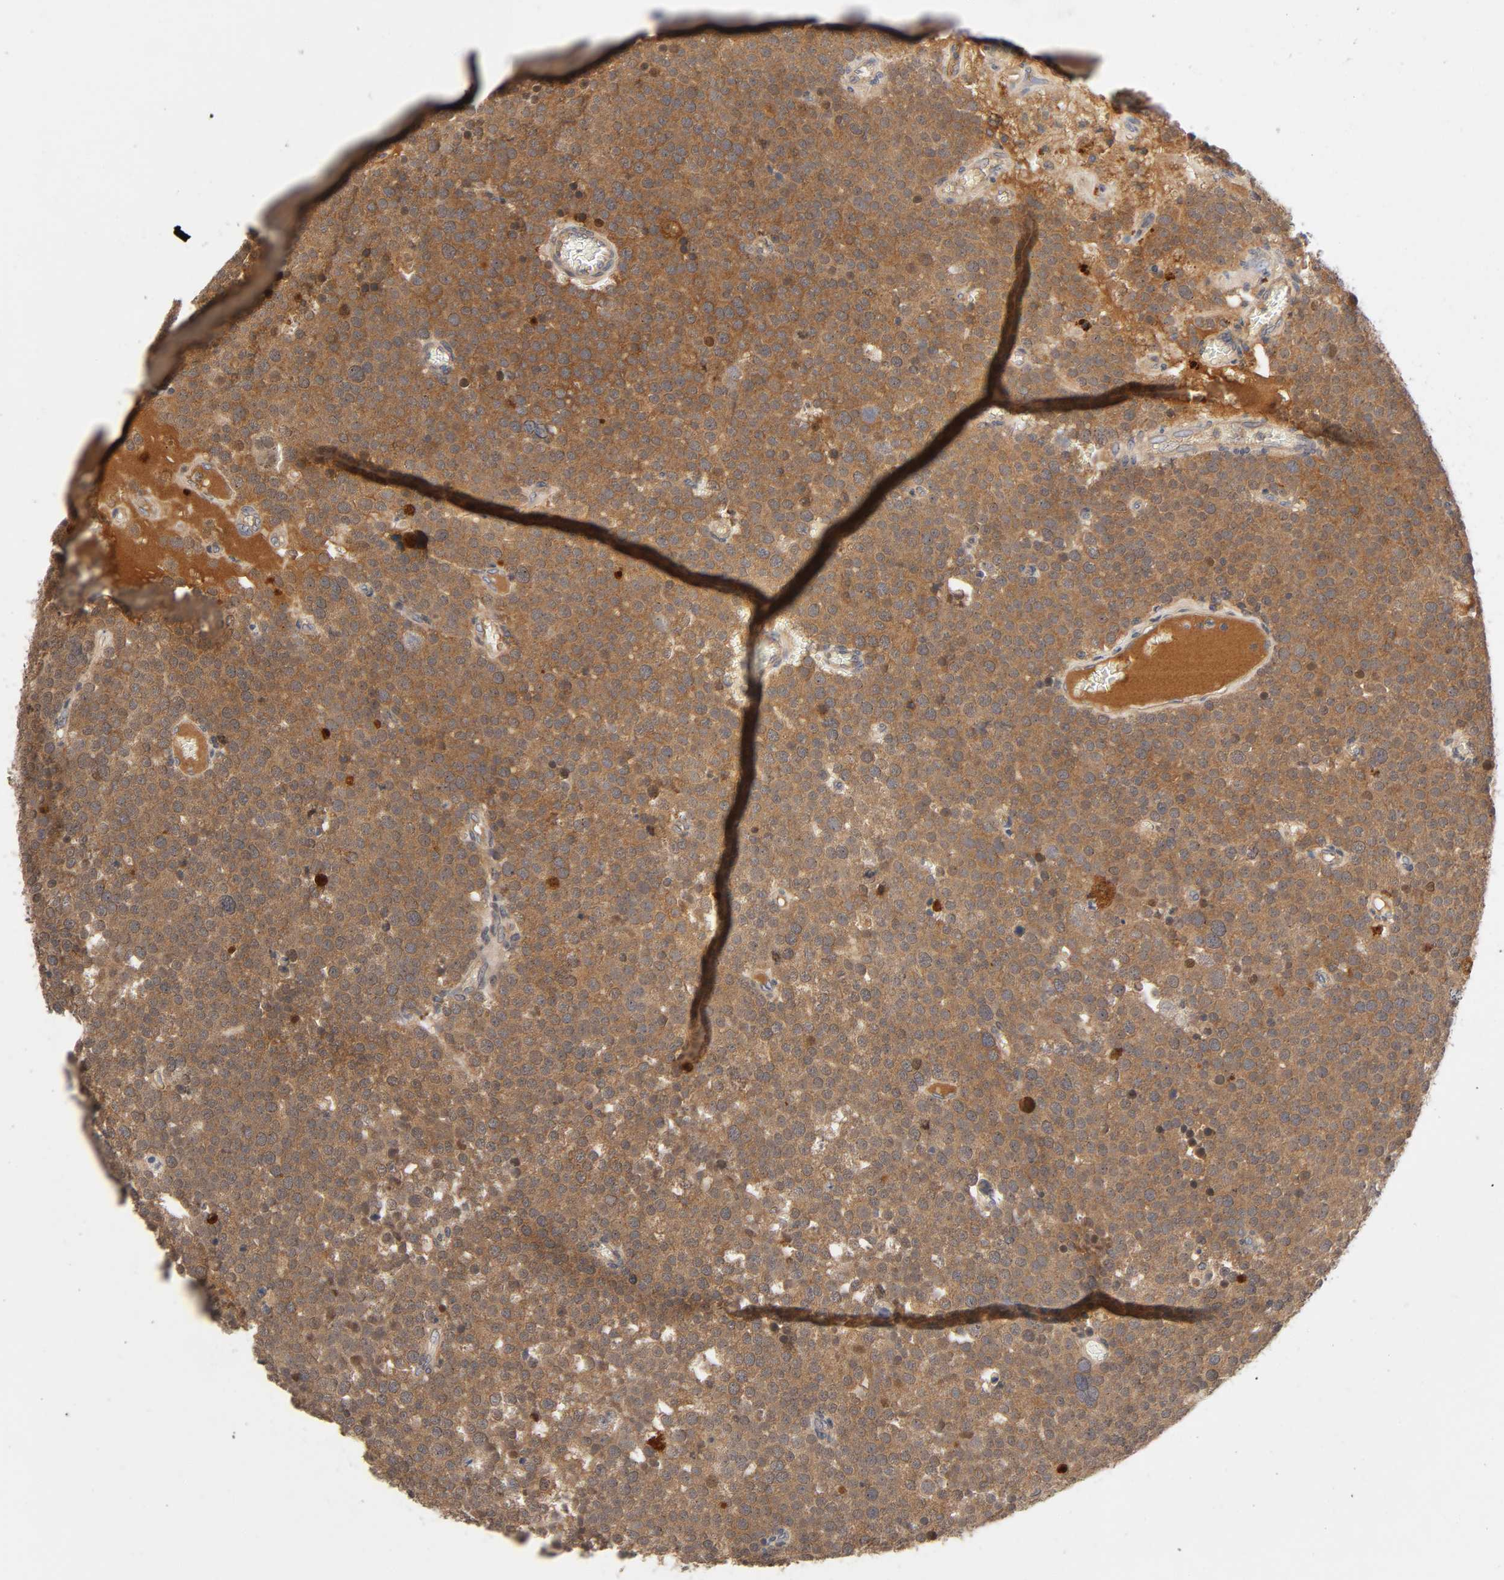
{"staining": {"intensity": "moderate", "quantity": ">75%", "location": "cytoplasmic/membranous,nuclear"}, "tissue": "testis cancer", "cell_type": "Tumor cells", "image_type": "cancer", "snomed": [{"axis": "morphology", "description": "Seminoma, NOS"}, {"axis": "topography", "description": "Testis"}], "caption": "High-magnification brightfield microscopy of testis cancer (seminoma) stained with DAB (brown) and counterstained with hematoxylin (blue). tumor cells exhibit moderate cytoplasmic/membranous and nuclear expression is appreciated in about>75% of cells. (IHC, brightfield microscopy, high magnification).", "gene": "CPB2", "patient": {"sex": "male", "age": 71}}